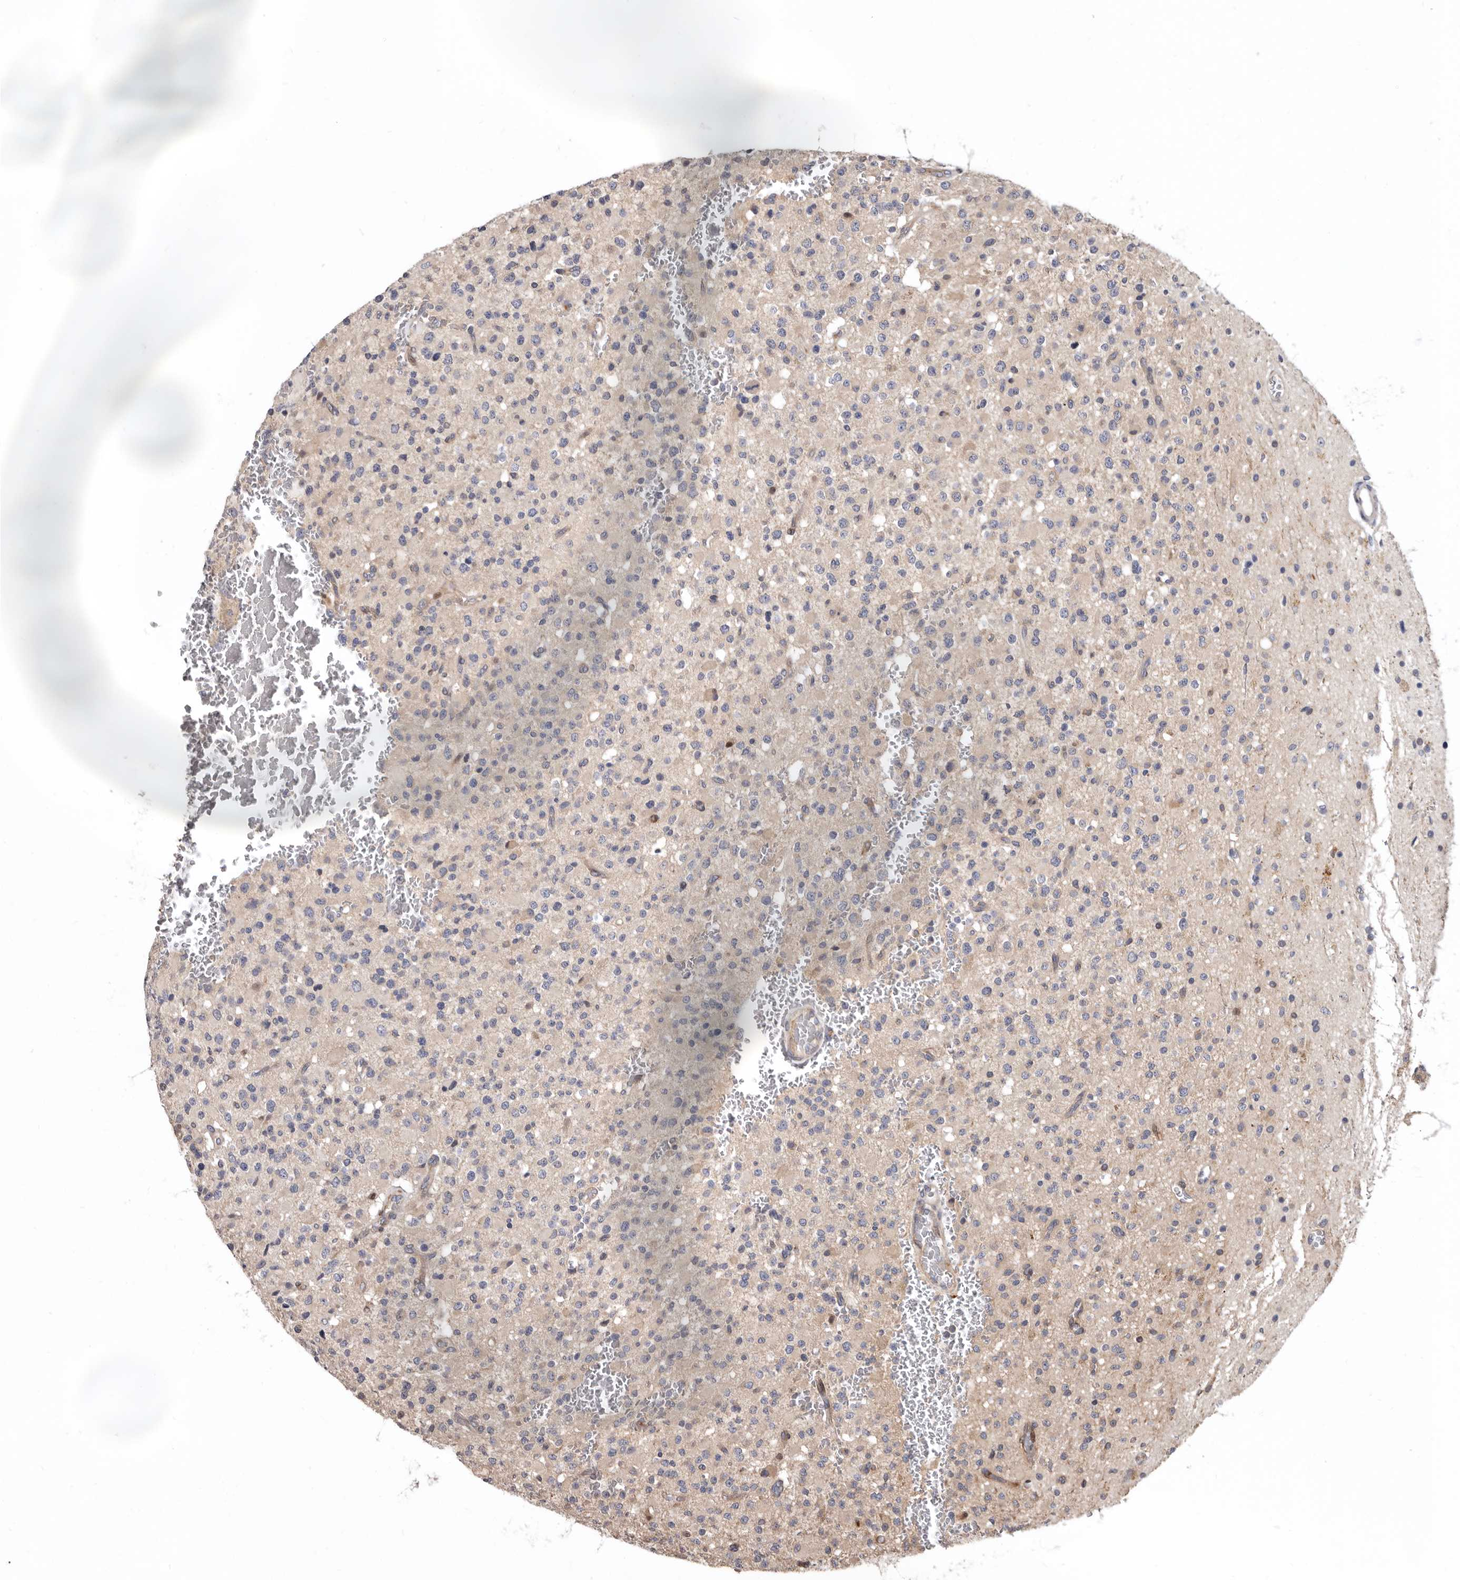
{"staining": {"intensity": "weak", "quantity": "<25%", "location": "cytoplasmic/membranous"}, "tissue": "glioma", "cell_type": "Tumor cells", "image_type": "cancer", "snomed": [{"axis": "morphology", "description": "Glioma, malignant, High grade"}, {"axis": "topography", "description": "Brain"}], "caption": "Tumor cells are negative for brown protein staining in malignant glioma (high-grade). Brightfield microscopy of immunohistochemistry (IHC) stained with DAB (3,3'-diaminobenzidine) (brown) and hematoxylin (blue), captured at high magnification.", "gene": "WEE2", "patient": {"sex": "male", "age": 34}}